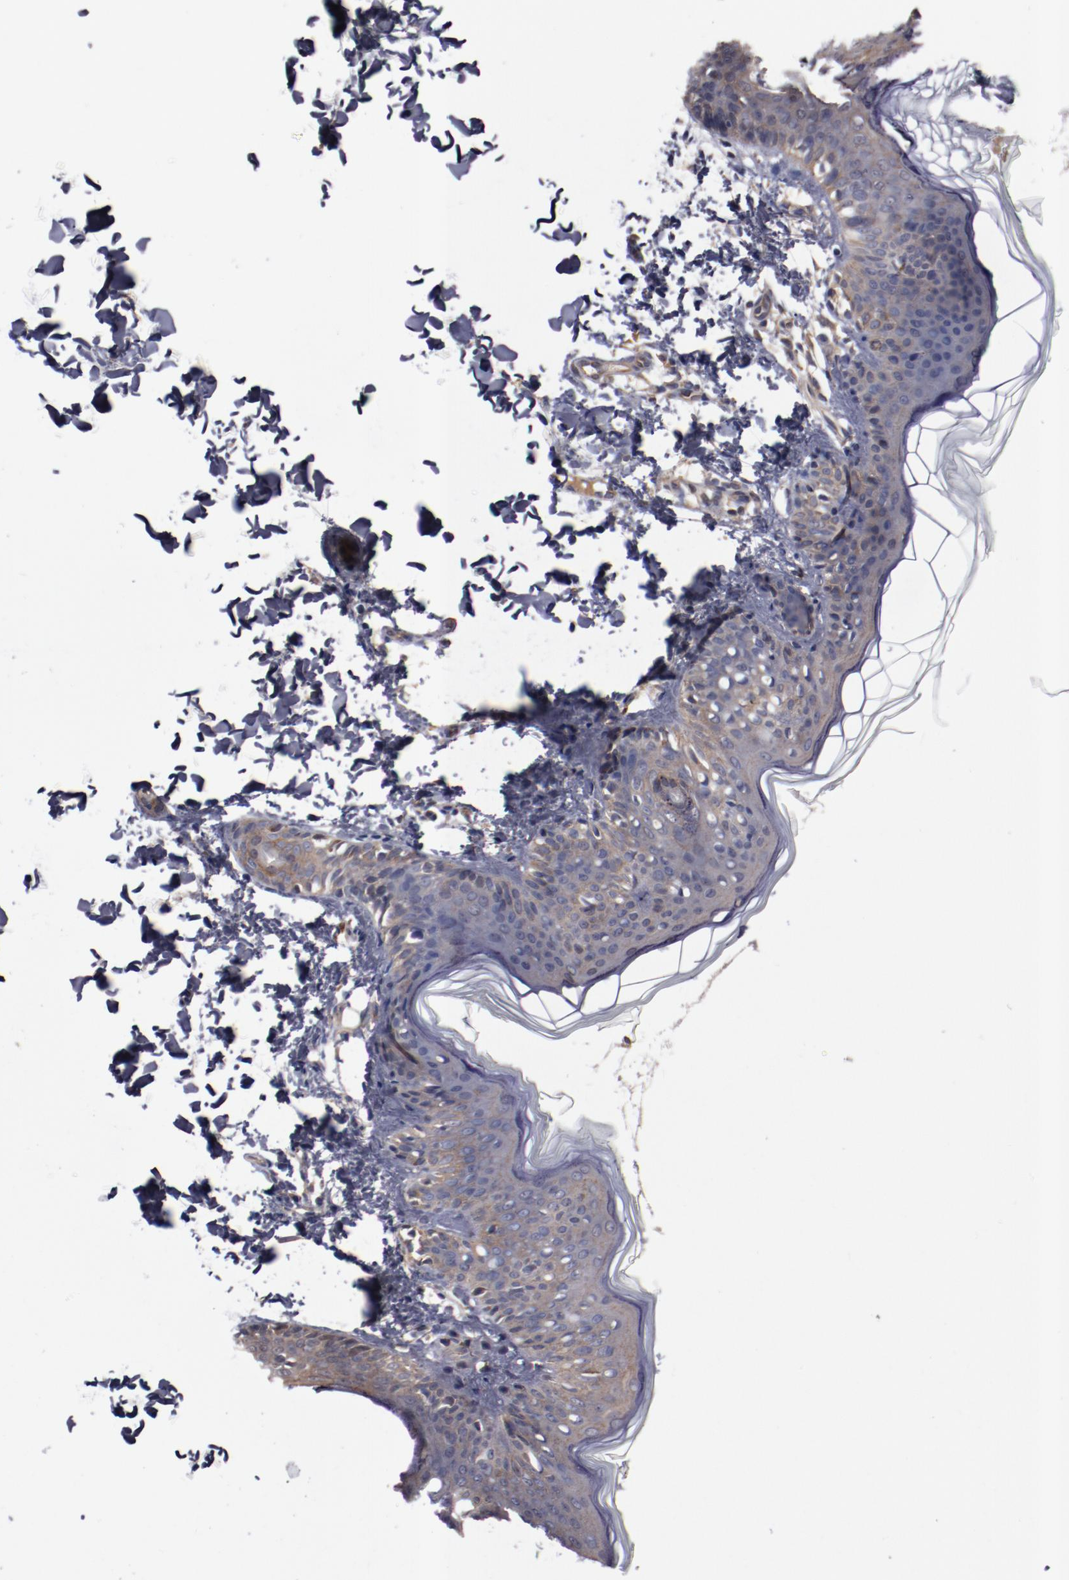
{"staining": {"intensity": "negative", "quantity": "none", "location": "none"}, "tissue": "skin", "cell_type": "Fibroblasts", "image_type": "normal", "snomed": [{"axis": "morphology", "description": "Normal tissue, NOS"}, {"axis": "topography", "description": "Skin"}], "caption": "A photomicrograph of skin stained for a protein displays no brown staining in fibroblasts.", "gene": "DNAAF2", "patient": {"sex": "female", "age": 4}}